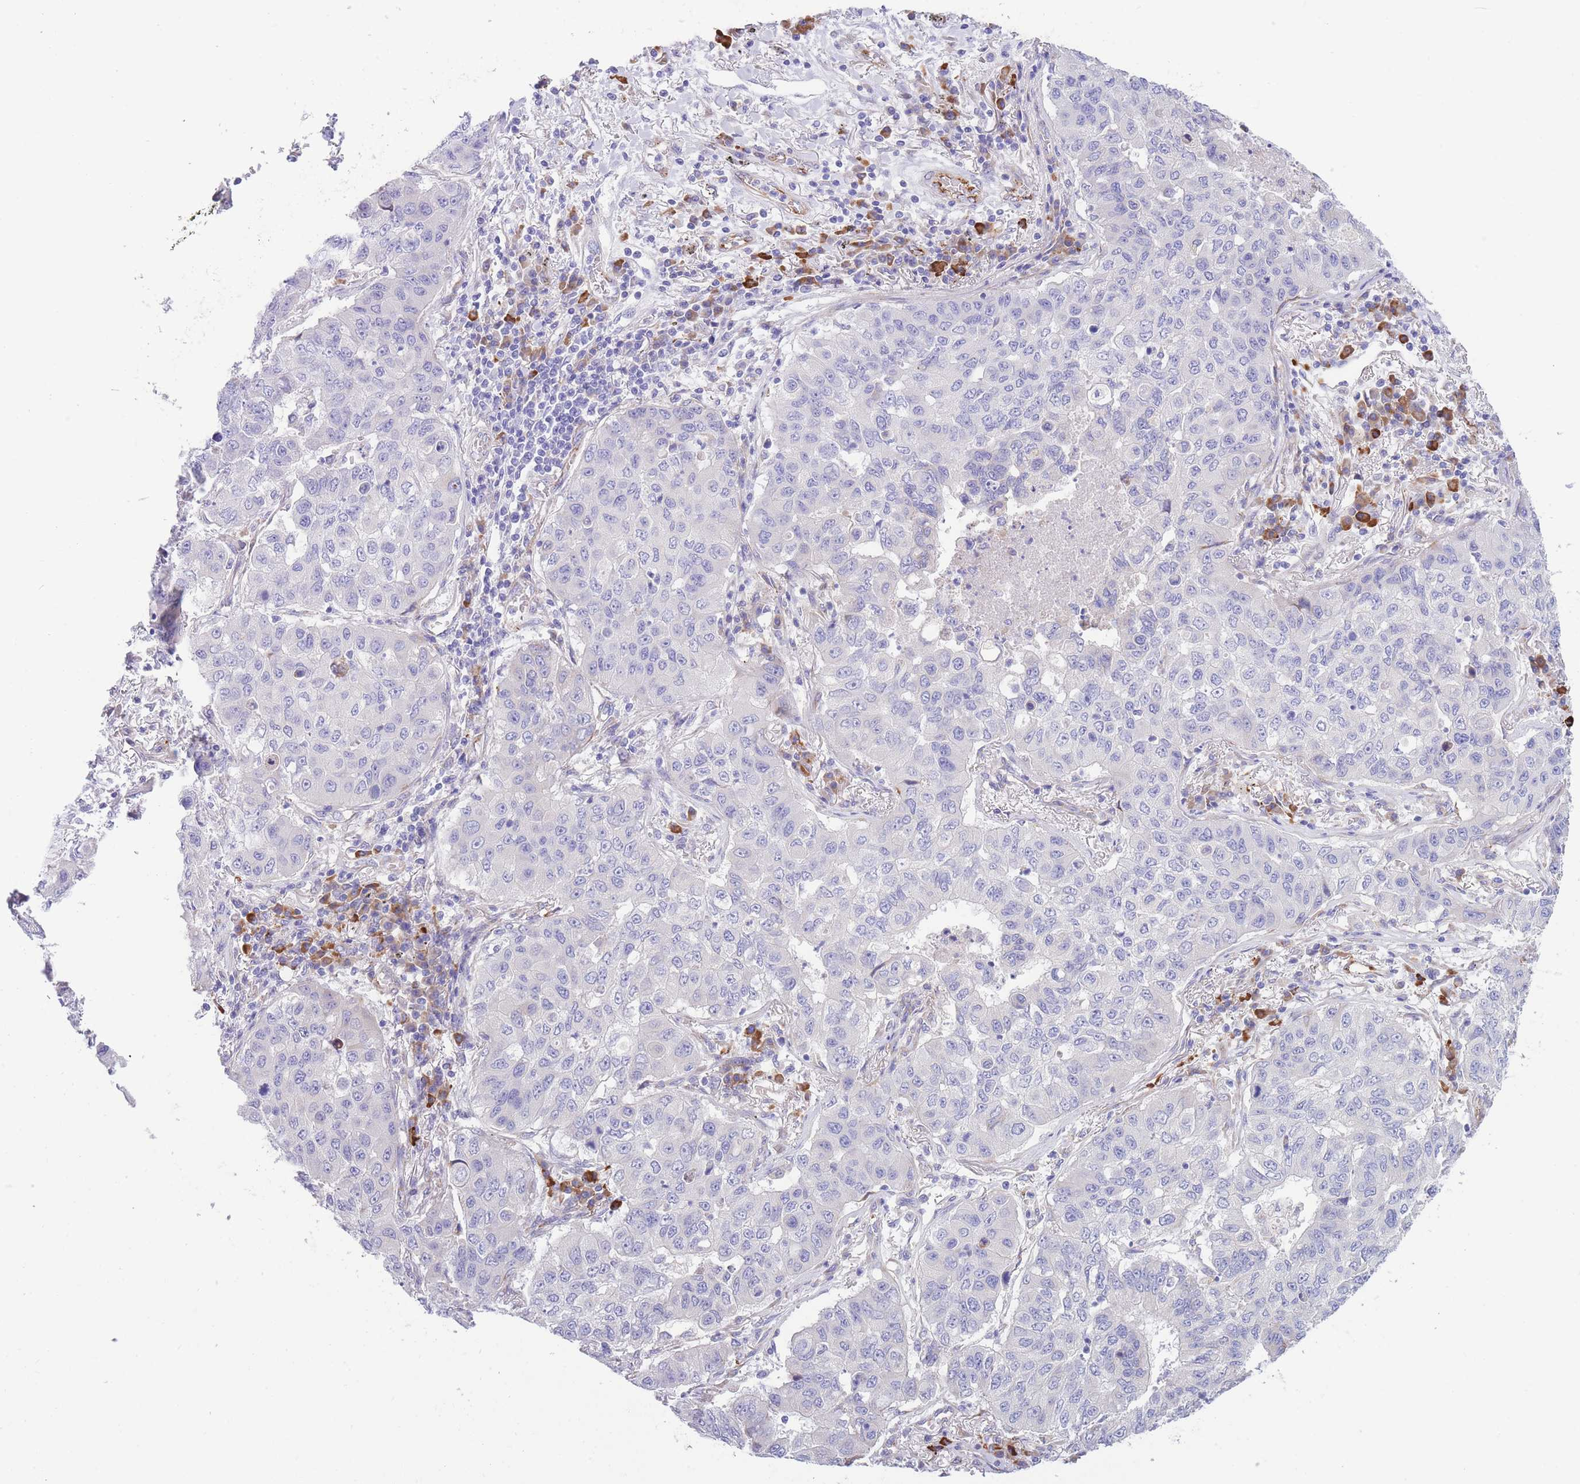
{"staining": {"intensity": "negative", "quantity": "none", "location": "none"}, "tissue": "lung cancer", "cell_type": "Tumor cells", "image_type": "cancer", "snomed": [{"axis": "morphology", "description": "Squamous cell carcinoma, NOS"}, {"axis": "topography", "description": "Lung"}], "caption": "This micrograph is of lung cancer (squamous cell carcinoma) stained with IHC to label a protein in brown with the nuclei are counter-stained blue. There is no positivity in tumor cells.", "gene": "DET1", "patient": {"sex": "male", "age": 74}}